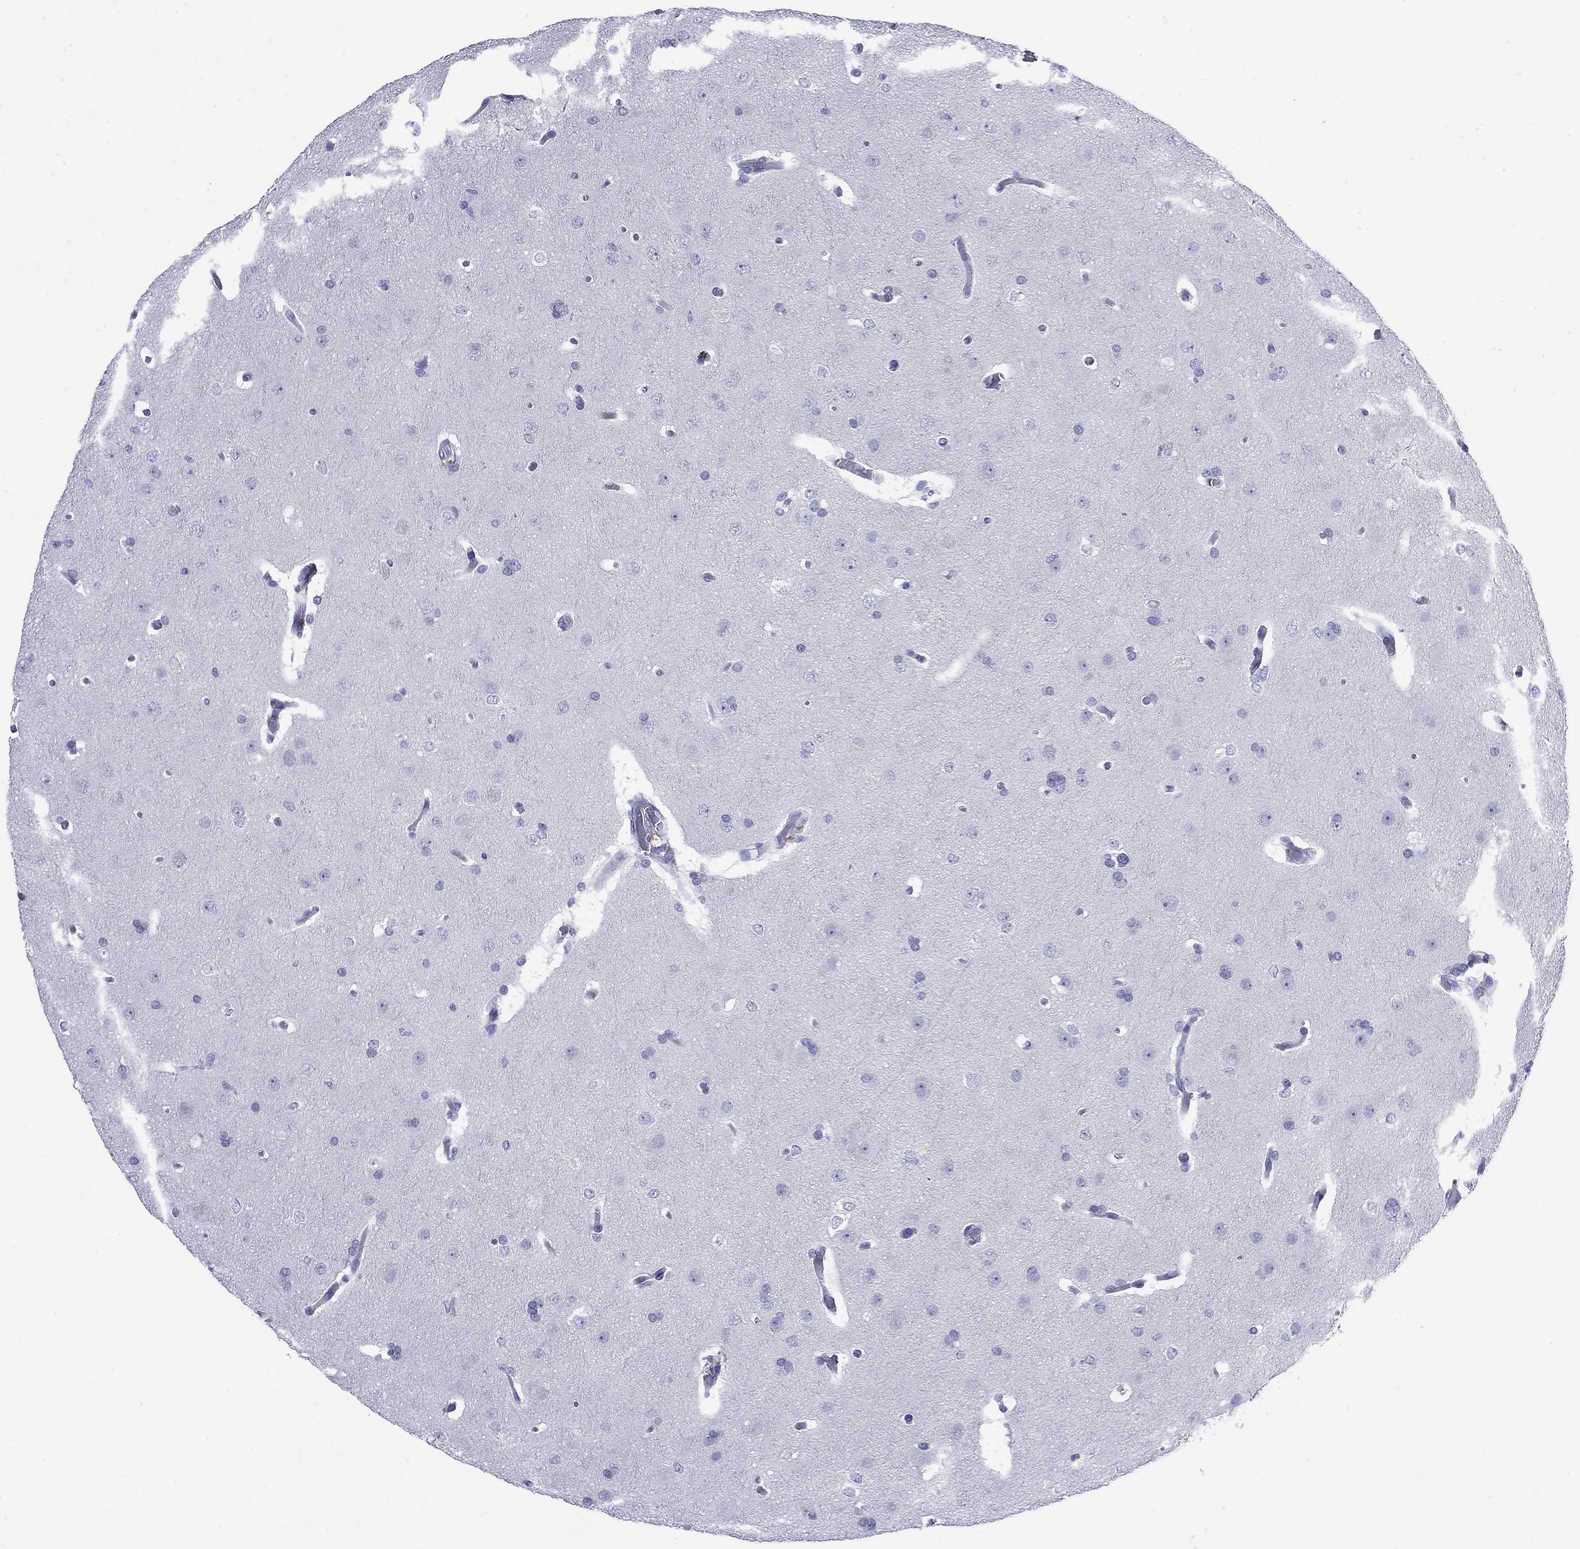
{"staining": {"intensity": "negative", "quantity": "none", "location": "none"}, "tissue": "glioma", "cell_type": "Tumor cells", "image_type": "cancer", "snomed": [{"axis": "morphology", "description": "Glioma, malignant, Low grade"}, {"axis": "topography", "description": "Brain"}], "caption": "Tumor cells show no significant expression in glioma.", "gene": "FIGLA", "patient": {"sex": "female", "age": 32}}